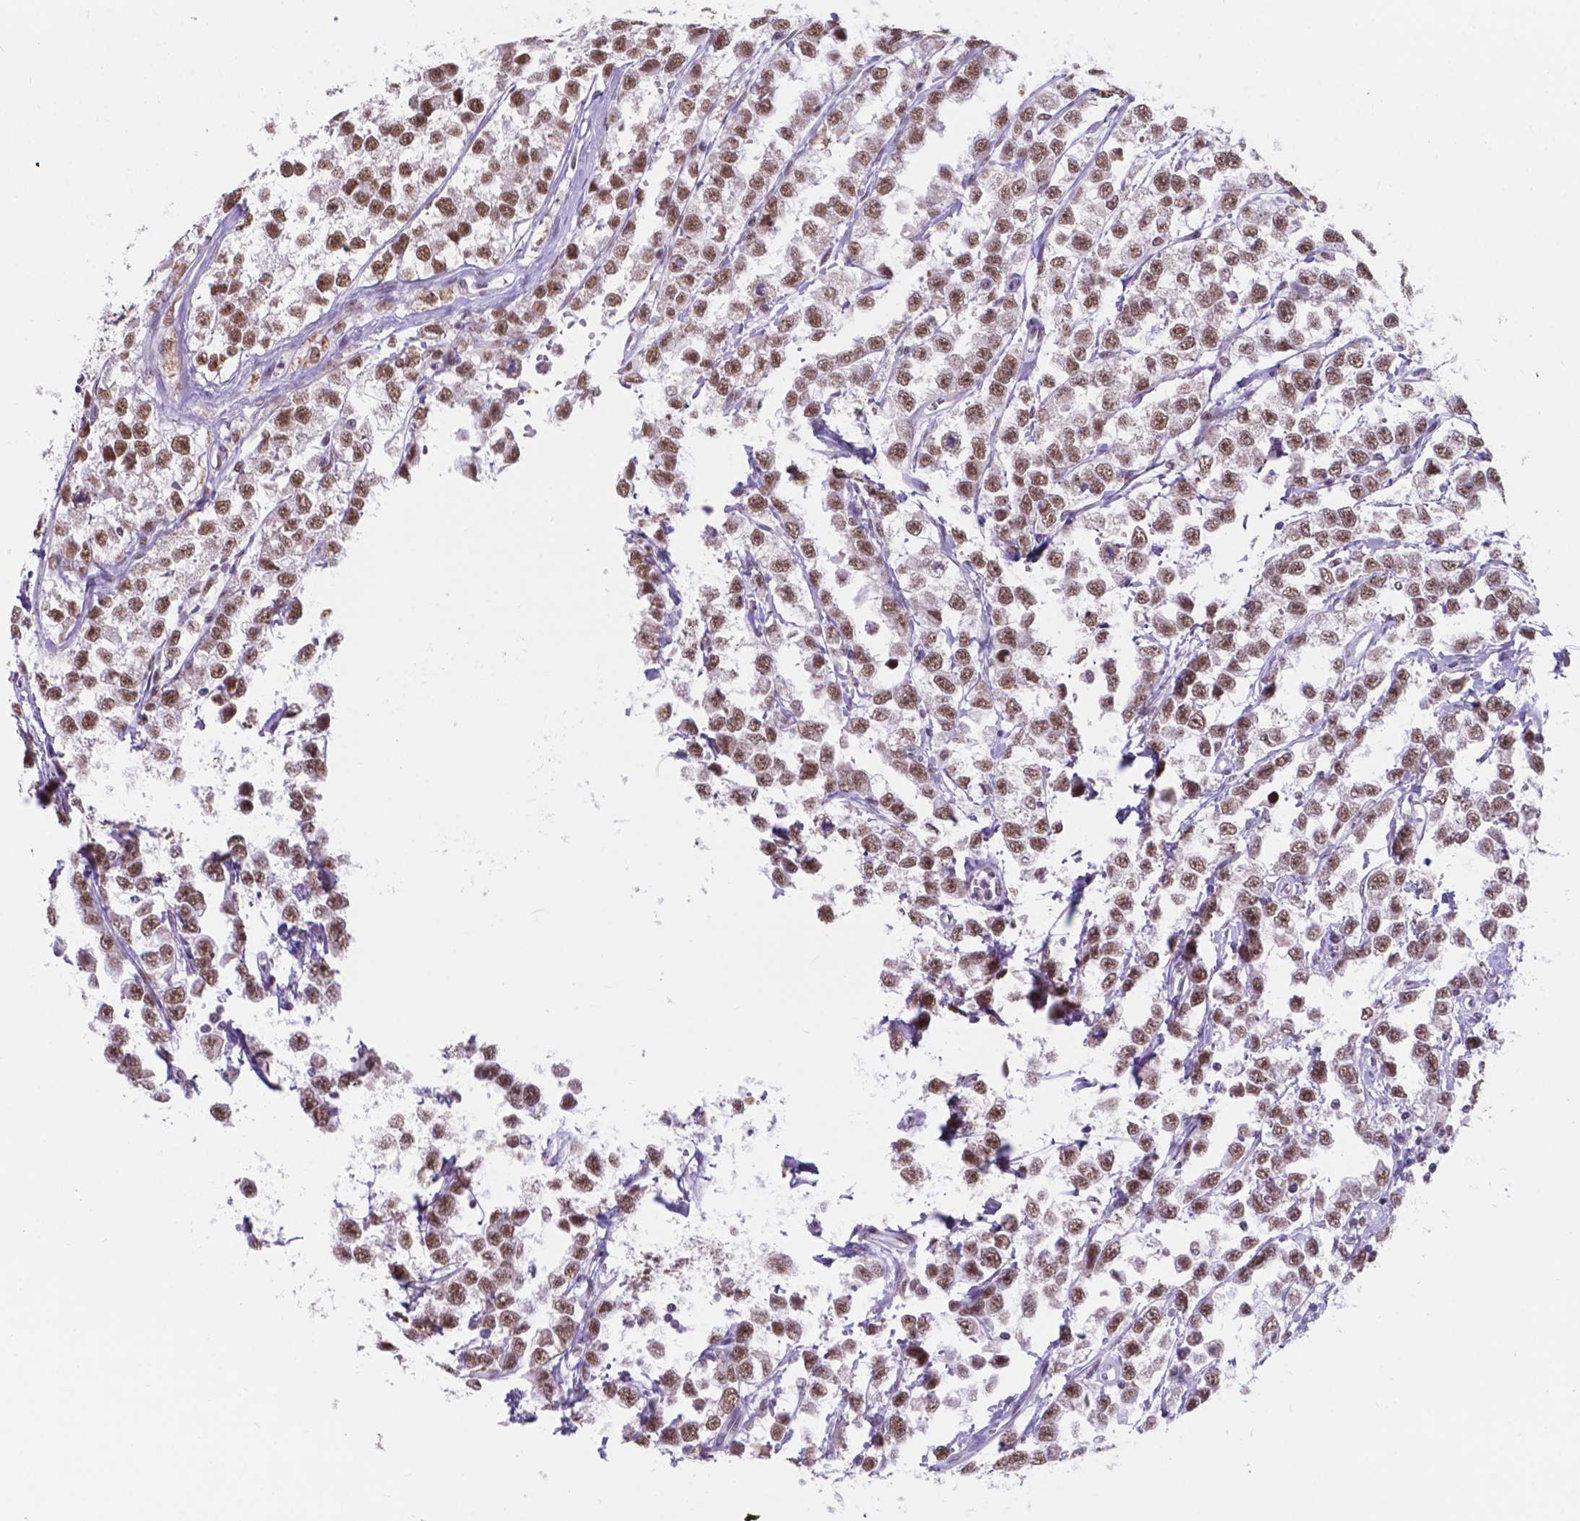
{"staining": {"intensity": "moderate", "quantity": "25%-75%", "location": "nuclear"}, "tissue": "testis cancer", "cell_type": "Tumor cells", "image_type": "cancer", "snomed": [{"axis": "morphology", "description": "Seminoma, NOS"}, {"axis": "topography", "description": "Testis"}], "caption": "Immunohistochemical staining of testis cancer reveals medium levels of moderate nuclear protein positivity in approximately 25%-75% of tumor cells.", "gene": "BCAS2", "patient": {"sex": "male", "age": 34}}